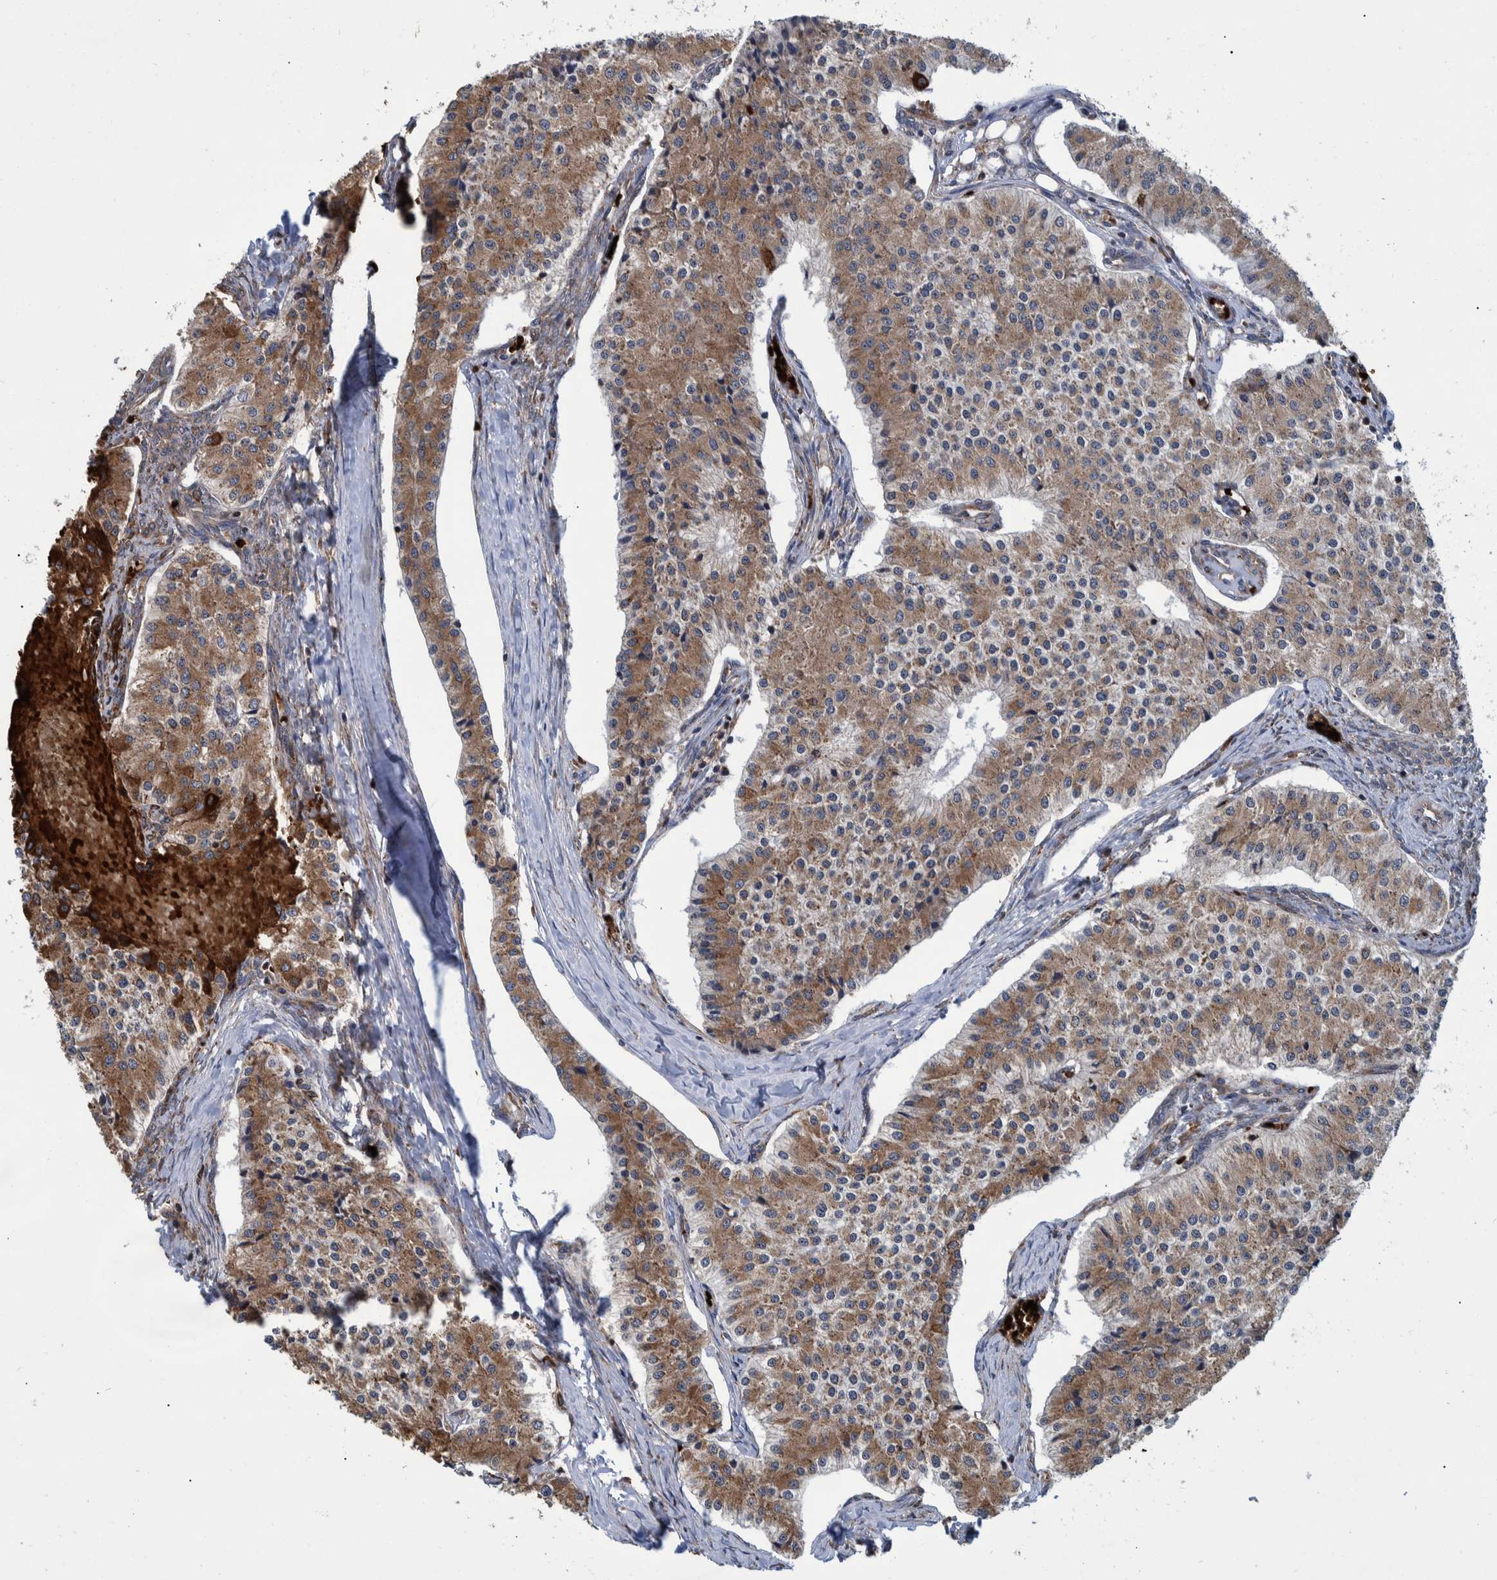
{"staining": {"intensity": "moderate", "quantity": ">75%", "location": "cytoplasmic/membranous"}, "tissue": "carcinoid", "cell_type": "Tumor cells", "image_type": "cancer", "snomed": [{"axis": "morphology", "description": "Carcinoid, malignant, NOS"}, {"axis": "topography", "description": "Colon"}], "caption": "Immunohistochemical staining of human carcinoid (malignant) shows medium levels of moderate cytoplasmic/membranous expression in about >75% of tumor cells.", "gene": "SPAG5", "patient": {"sex": "female", "age": 52}}